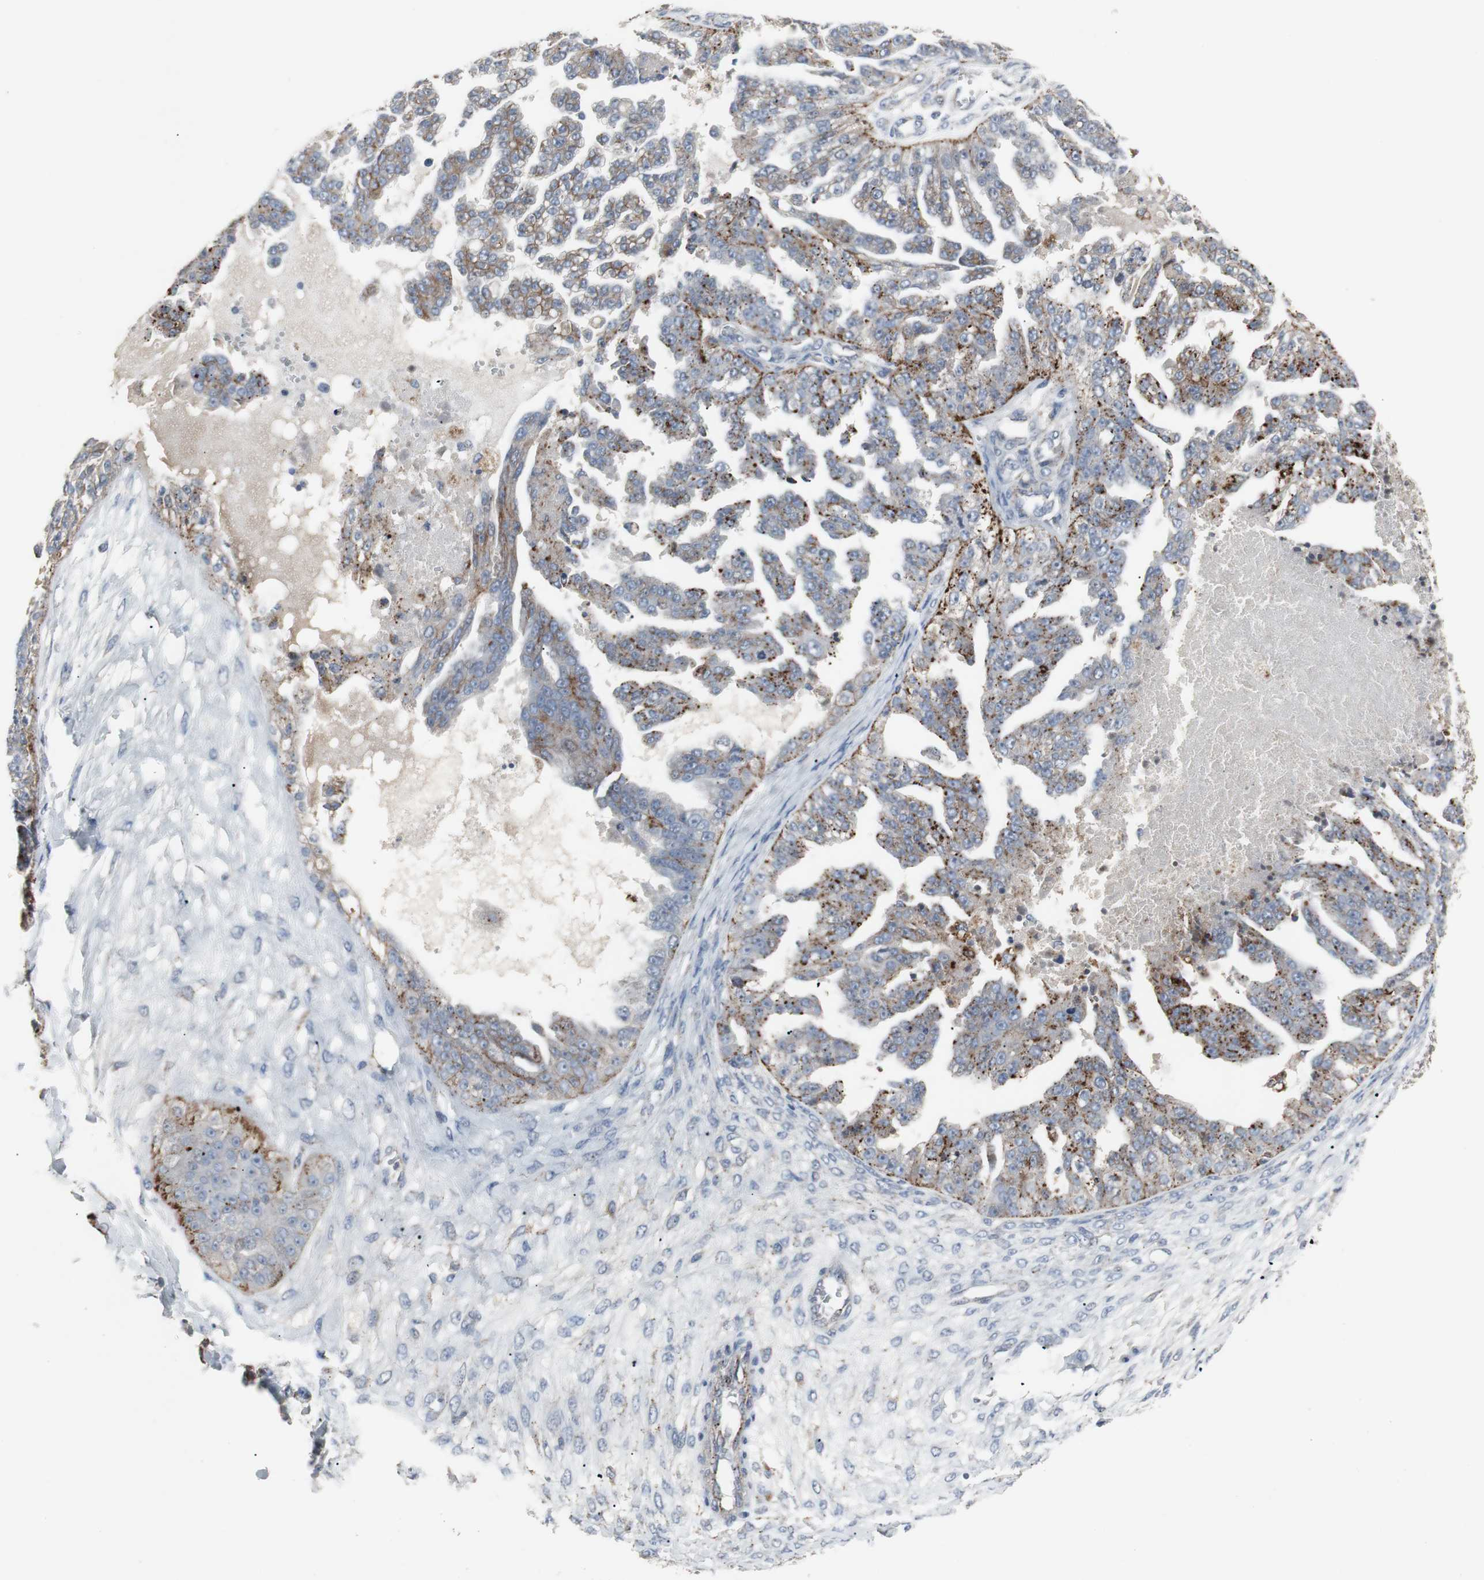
{"staining": {"intensity": "strong", "quantity": ">75%", "location": "cytoplasmic/membranous"}, "tissue": "ovarian cancer", "cell_type": "Tumor cells", "image_type": "cancer", "snomed": [{"axis": "morphology", "description": "Carcinoma, NOS"}, {"axis": "topography", "description": "Soft tissue"}, {"axis": "topography", "description": "Ovary"}], "caption": "Protein staining shows strong cytoplasmic/membranous positivity in about >75% of tumor cells in ovarian carcinoma.", "gene": "GBA1", "patient": {"sex": "female", "age": 54}}